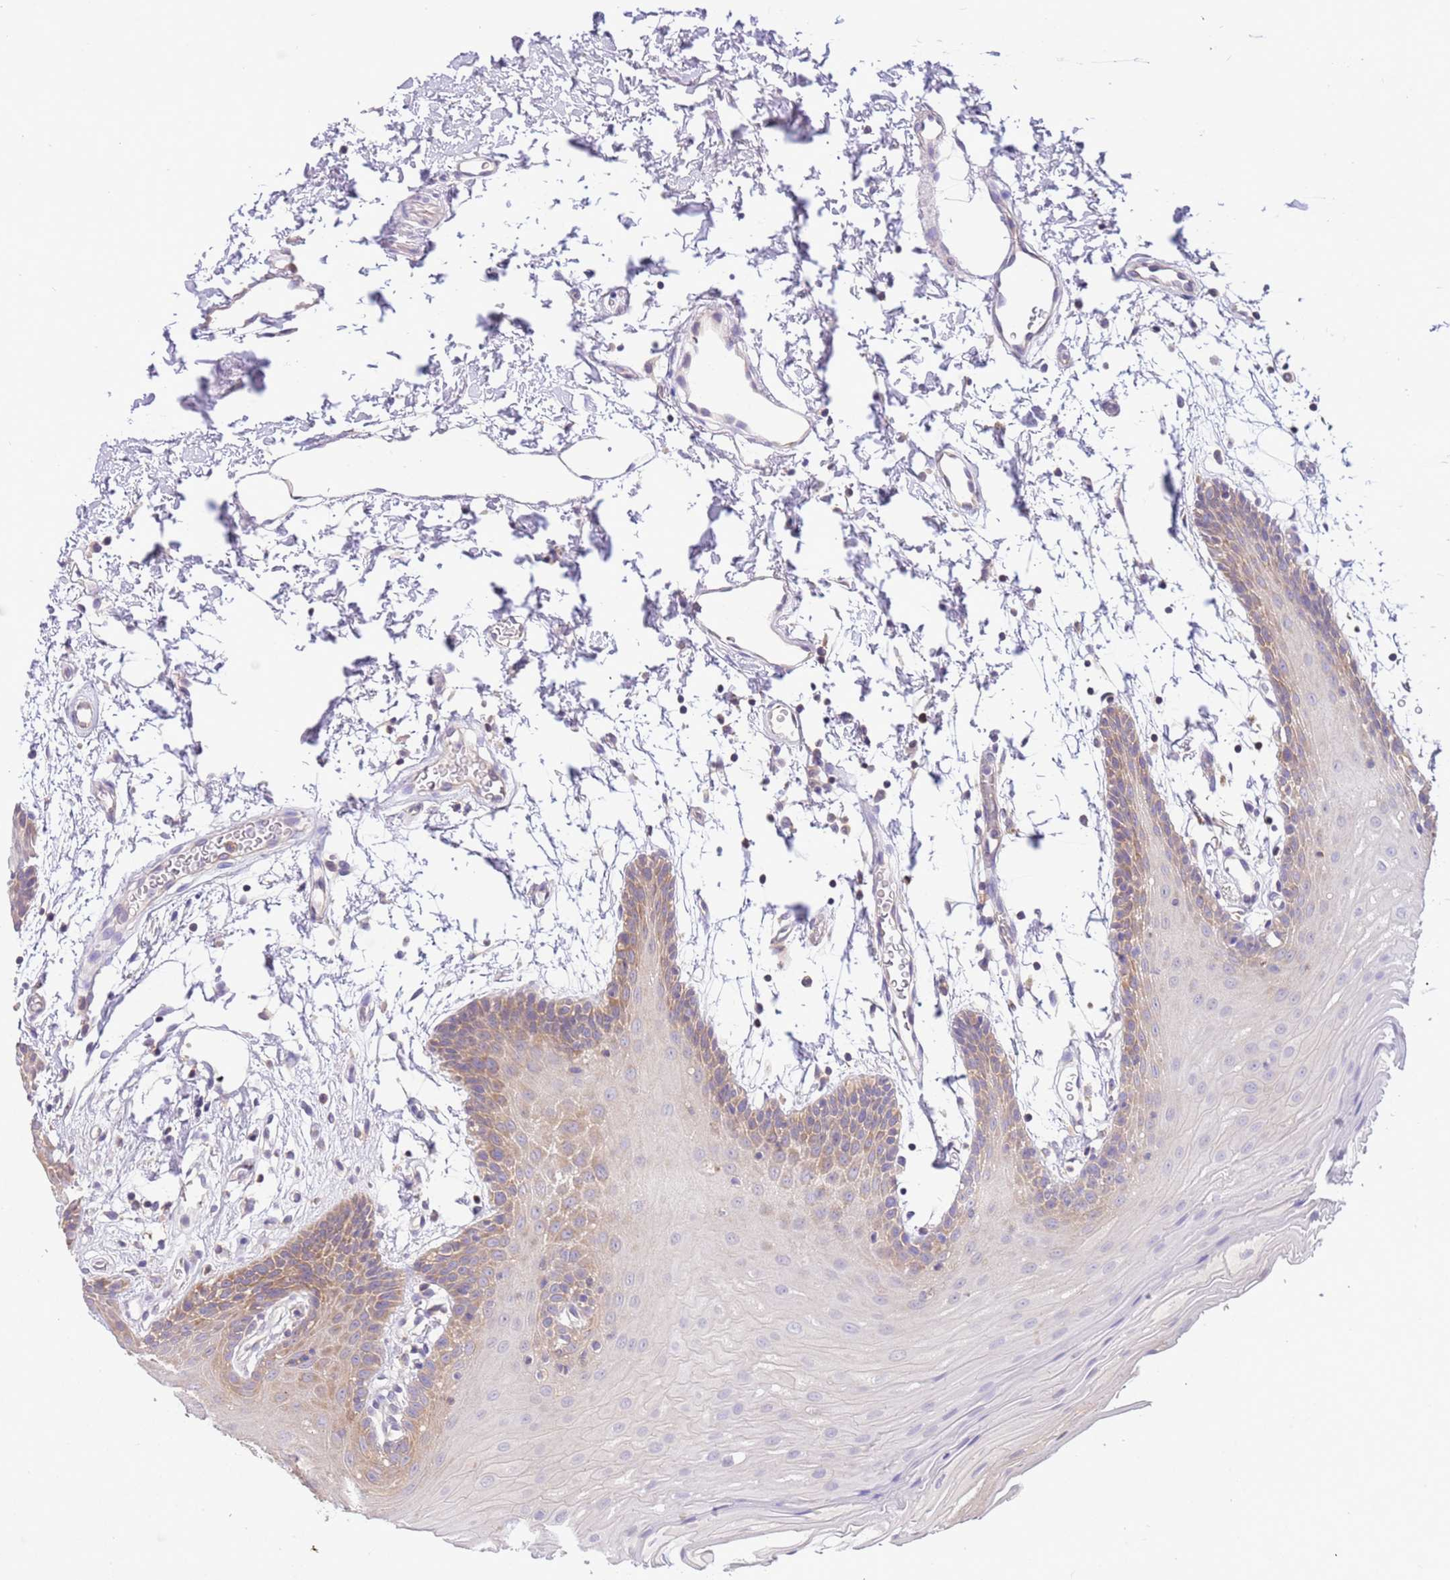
{"staining": {"intensity": "weak", "quantity": "25%-75%", "location": "cytoplasmic/membranous"}, "tissue": "oral mucosa", "cell_type": "Squamous epithelial cells", "image_type": "normal", "snomed": [{"axis": "morphology", "description": "Normal tissue, NOS"}, {"axis": "topography", "description": "Skeletal muscle"}, {"axis": "topography", "description": "Oral tissue"}, {"axis": "topography", "description": "Salivary gland"}, {"axis": "topography", "description": "Peripheral nerve tissue"}], "caption": "This is a micrograph of IHC staining of unremarkable oral mucosa, which shows weak positivity in the cytoplasmic/membranous of squamous epithelial cells.", "gene": "STIP1", "patient": {"sex": "male", "age": 54}}